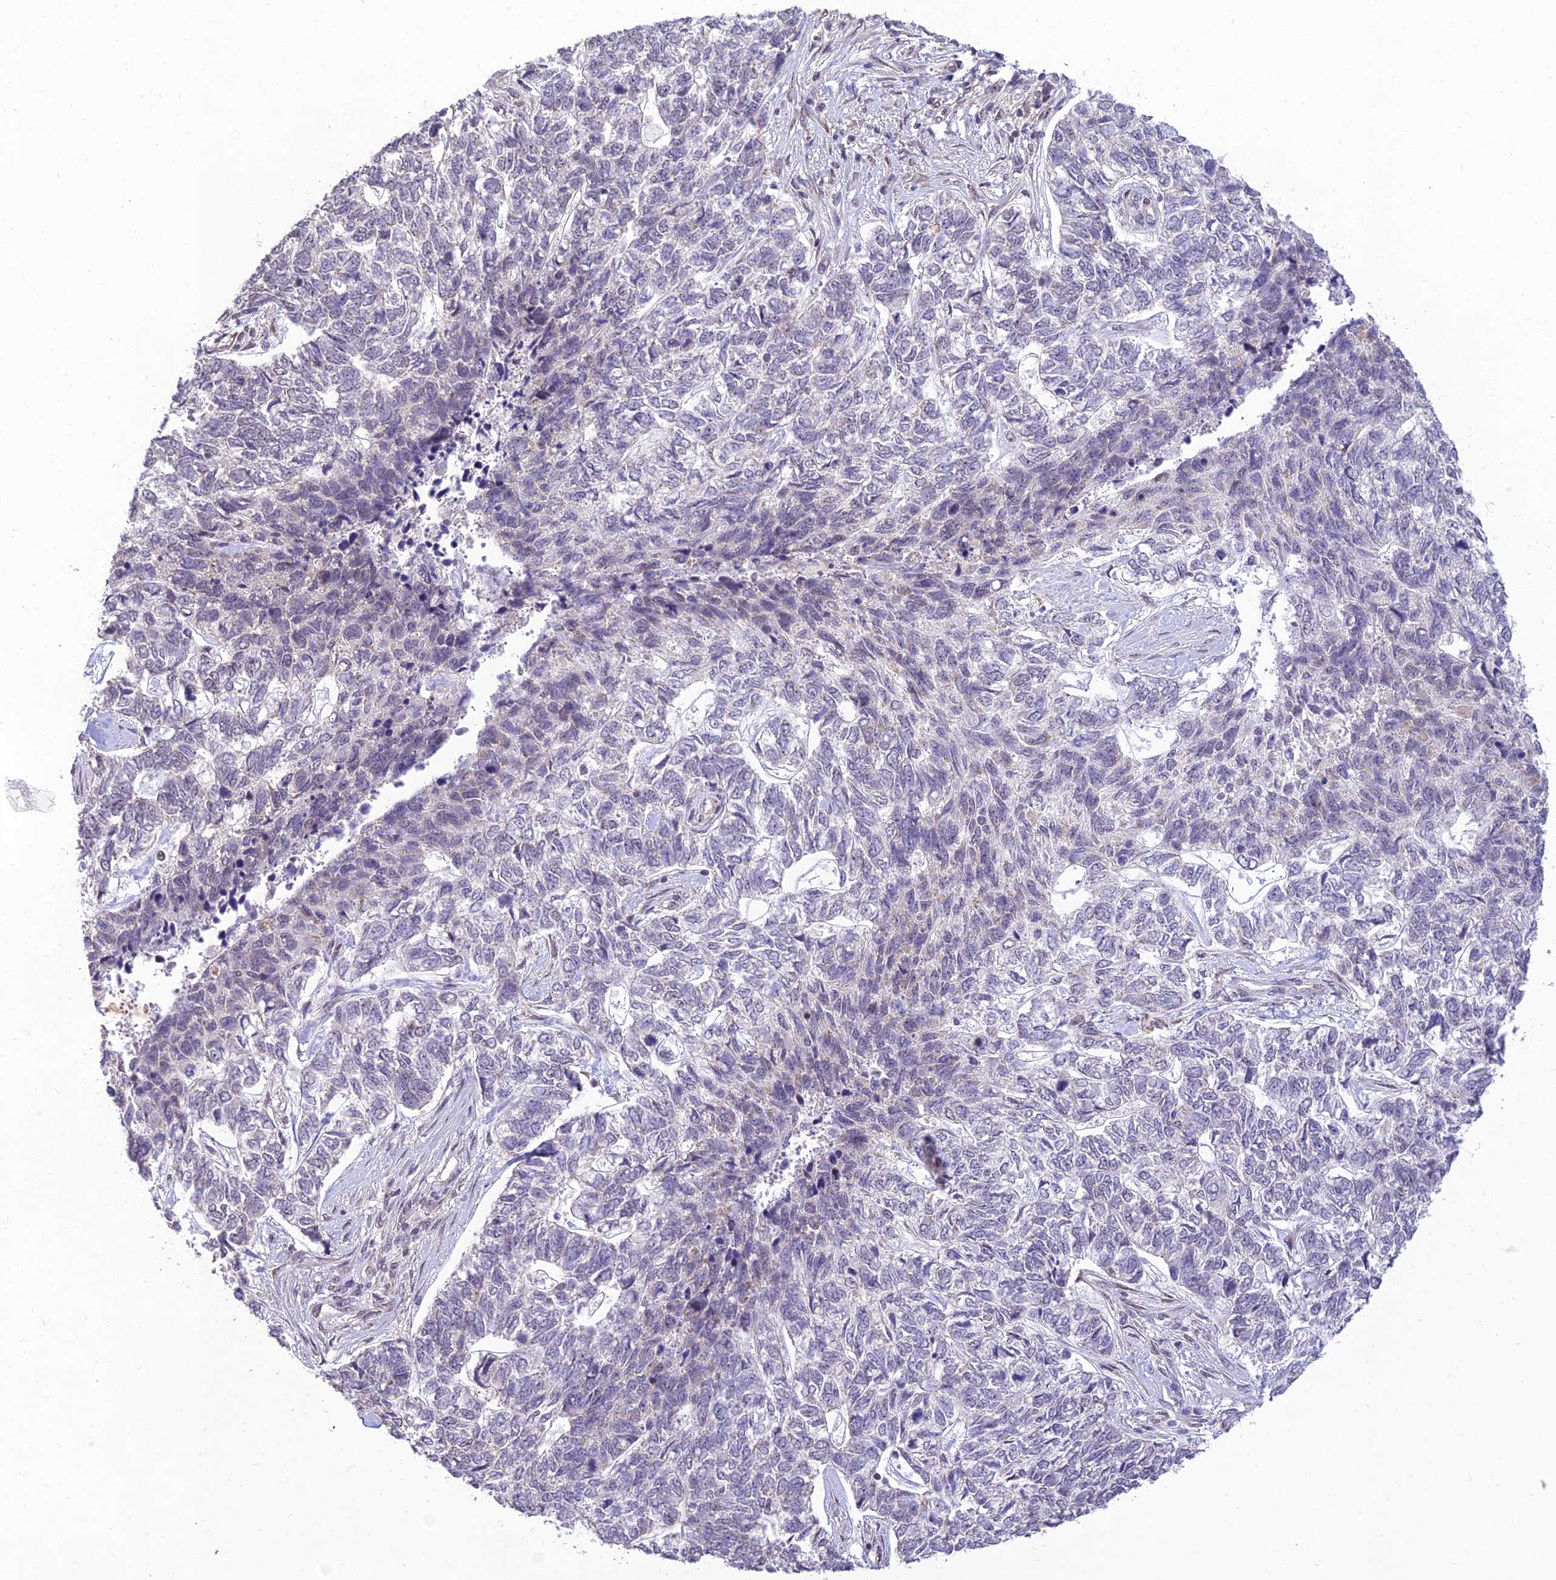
{"staining": {"intensity": "negative", "quantity": "none", "location": "none"}, "tissue": "skin cancer", "cell_type": "Tumor cells", "image_type": "cancer", "snomed": [{"axis": "morphology", "description": "Basal cell carcinoma"}, {"axis": "topography", "description": "Skin"}], "caption": "The photomicrograph reveals no staining of tumor cells in skin basal cell carcinoma.", "gene": "MICOS13", "patient": {"sex": "female", "age": 65}}